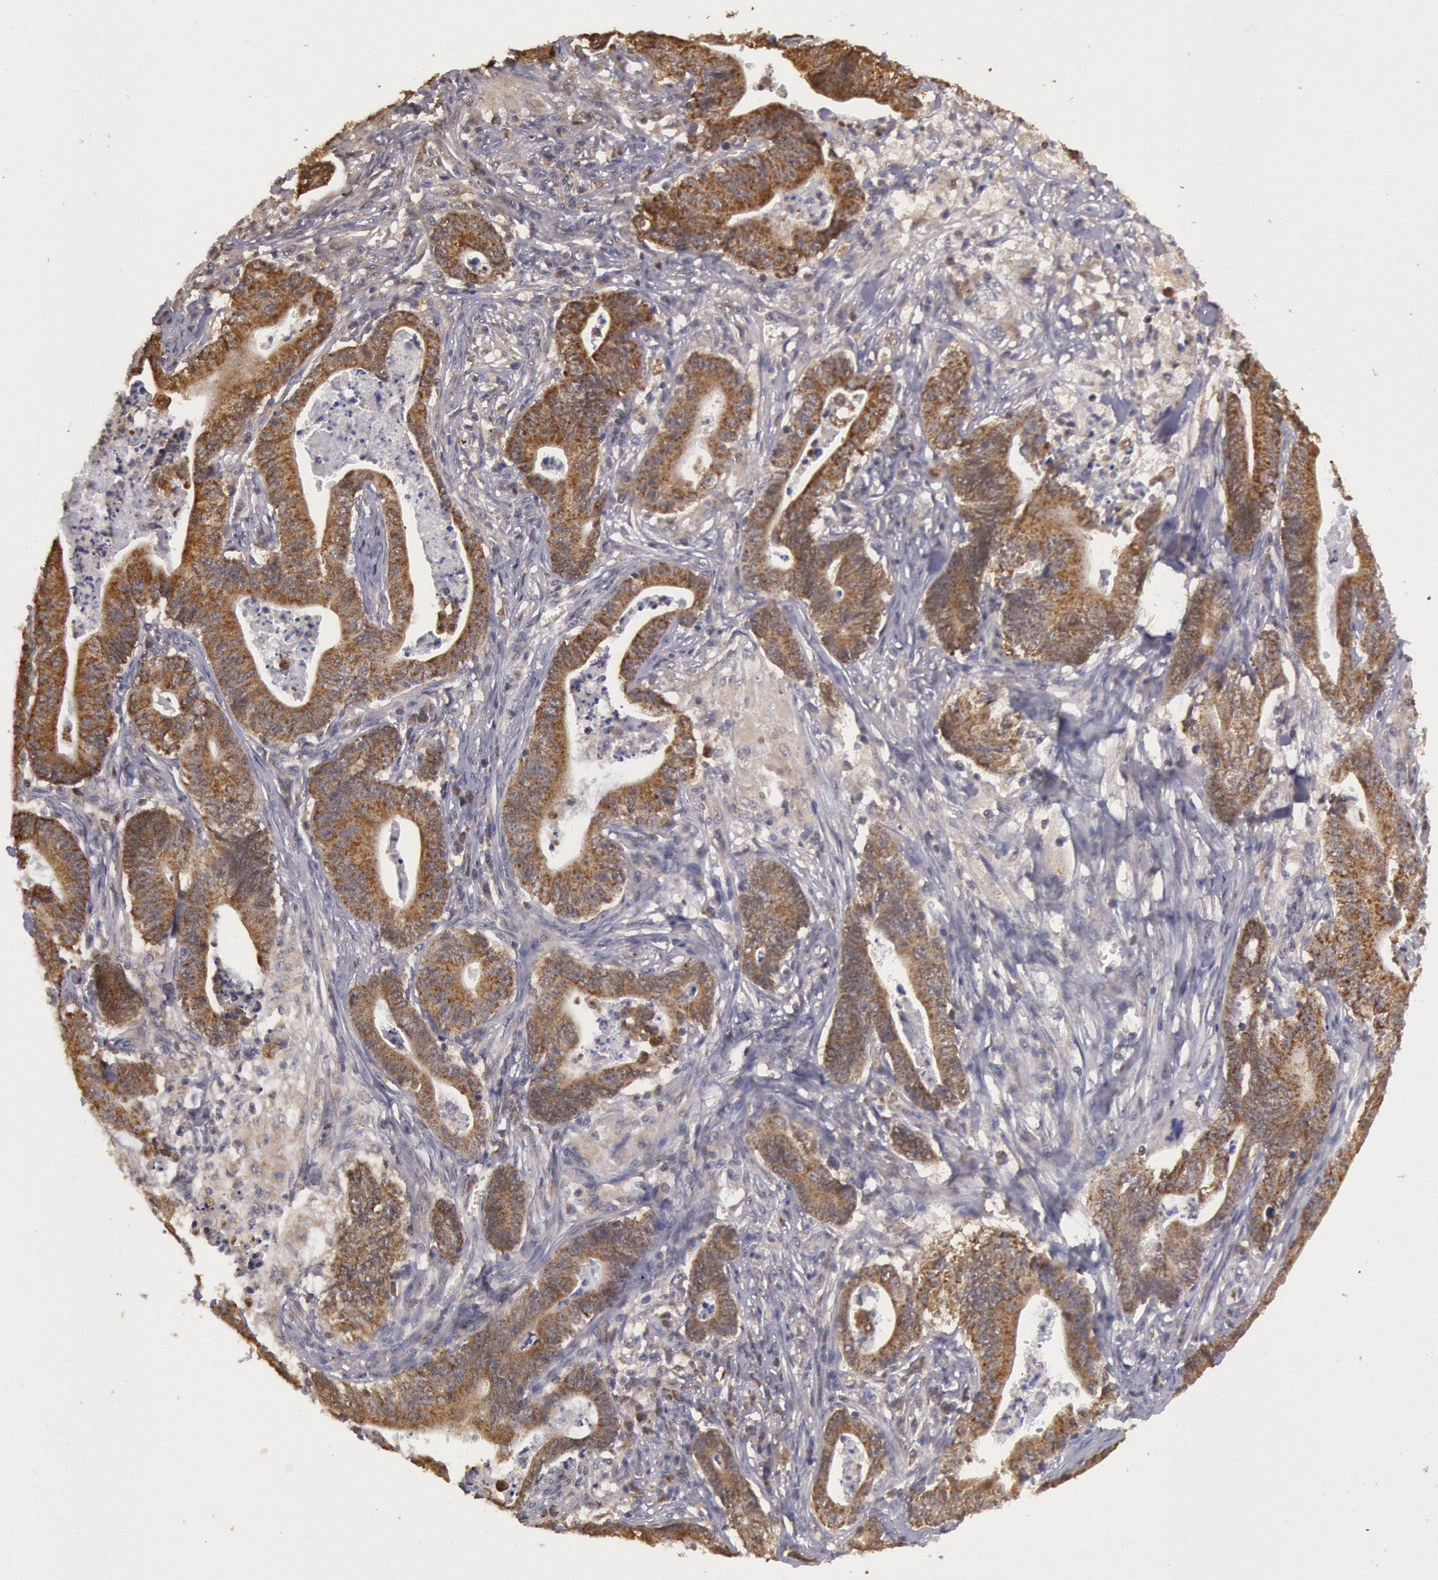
{"staining": {"intensity": "moderate", "quantity": ">75%", "location": "cytoplasmic/membranous"}, "tissue": "stomach cancer", "cell_type": "Tumor cells", "image_type": "cancer", "snomed": [{"axis": "morphology", "description": "Adenocarcinoma, NOS"}, {"axis": "topography", "description": "Stomach, lower"}], "caption": "Approximately >75% of tumor cells in human stomach cancer display moderate cytoplasmic/membranous protein staining as visualized by brown immunohistochemical staining.", "gene": "MPST", "patient": {"sex": "female", "age": 86}}